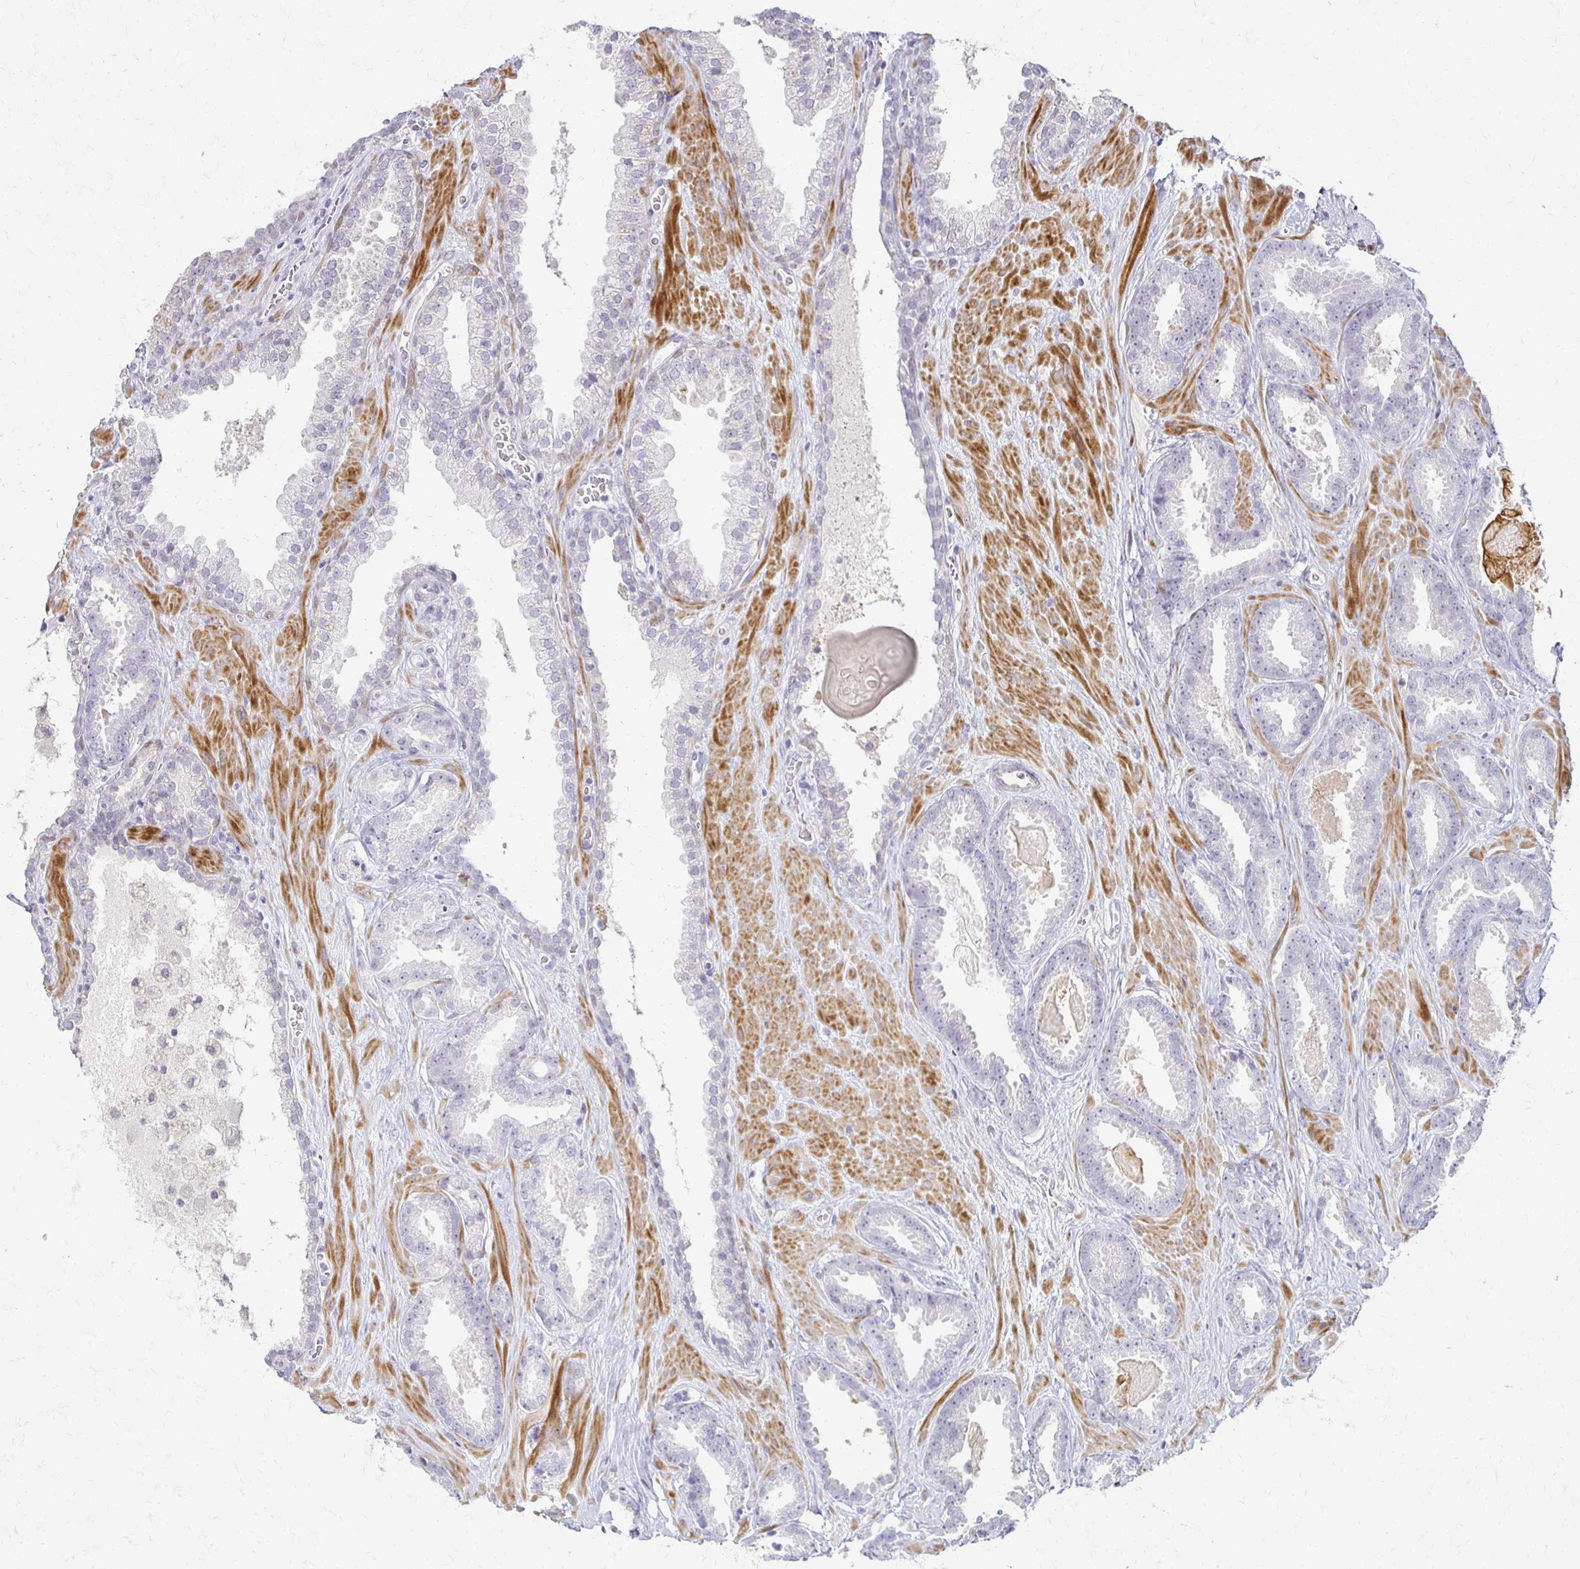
{"staining": {"intensity": "negative", "quantity": "none", "location": "none"}, "tissue": "prostate cancer", "cell_type": "Tumor cells", "image_type": "cancer", "snomed": [{"axis": "morphology", "description": "Adenocarcinoma, Low grade"}, {"axis": "topography", "description": "Prostate"}], "caption": "Histopathology image shows no significant protein staining in tumor cells of prostate cancer (adenocarcinoma (low-grade)). (Brightfield microscopy of DAB IHC at high magnification).", "gene": "FOXO4", "patient": {"sex": "male", "age": 62}}